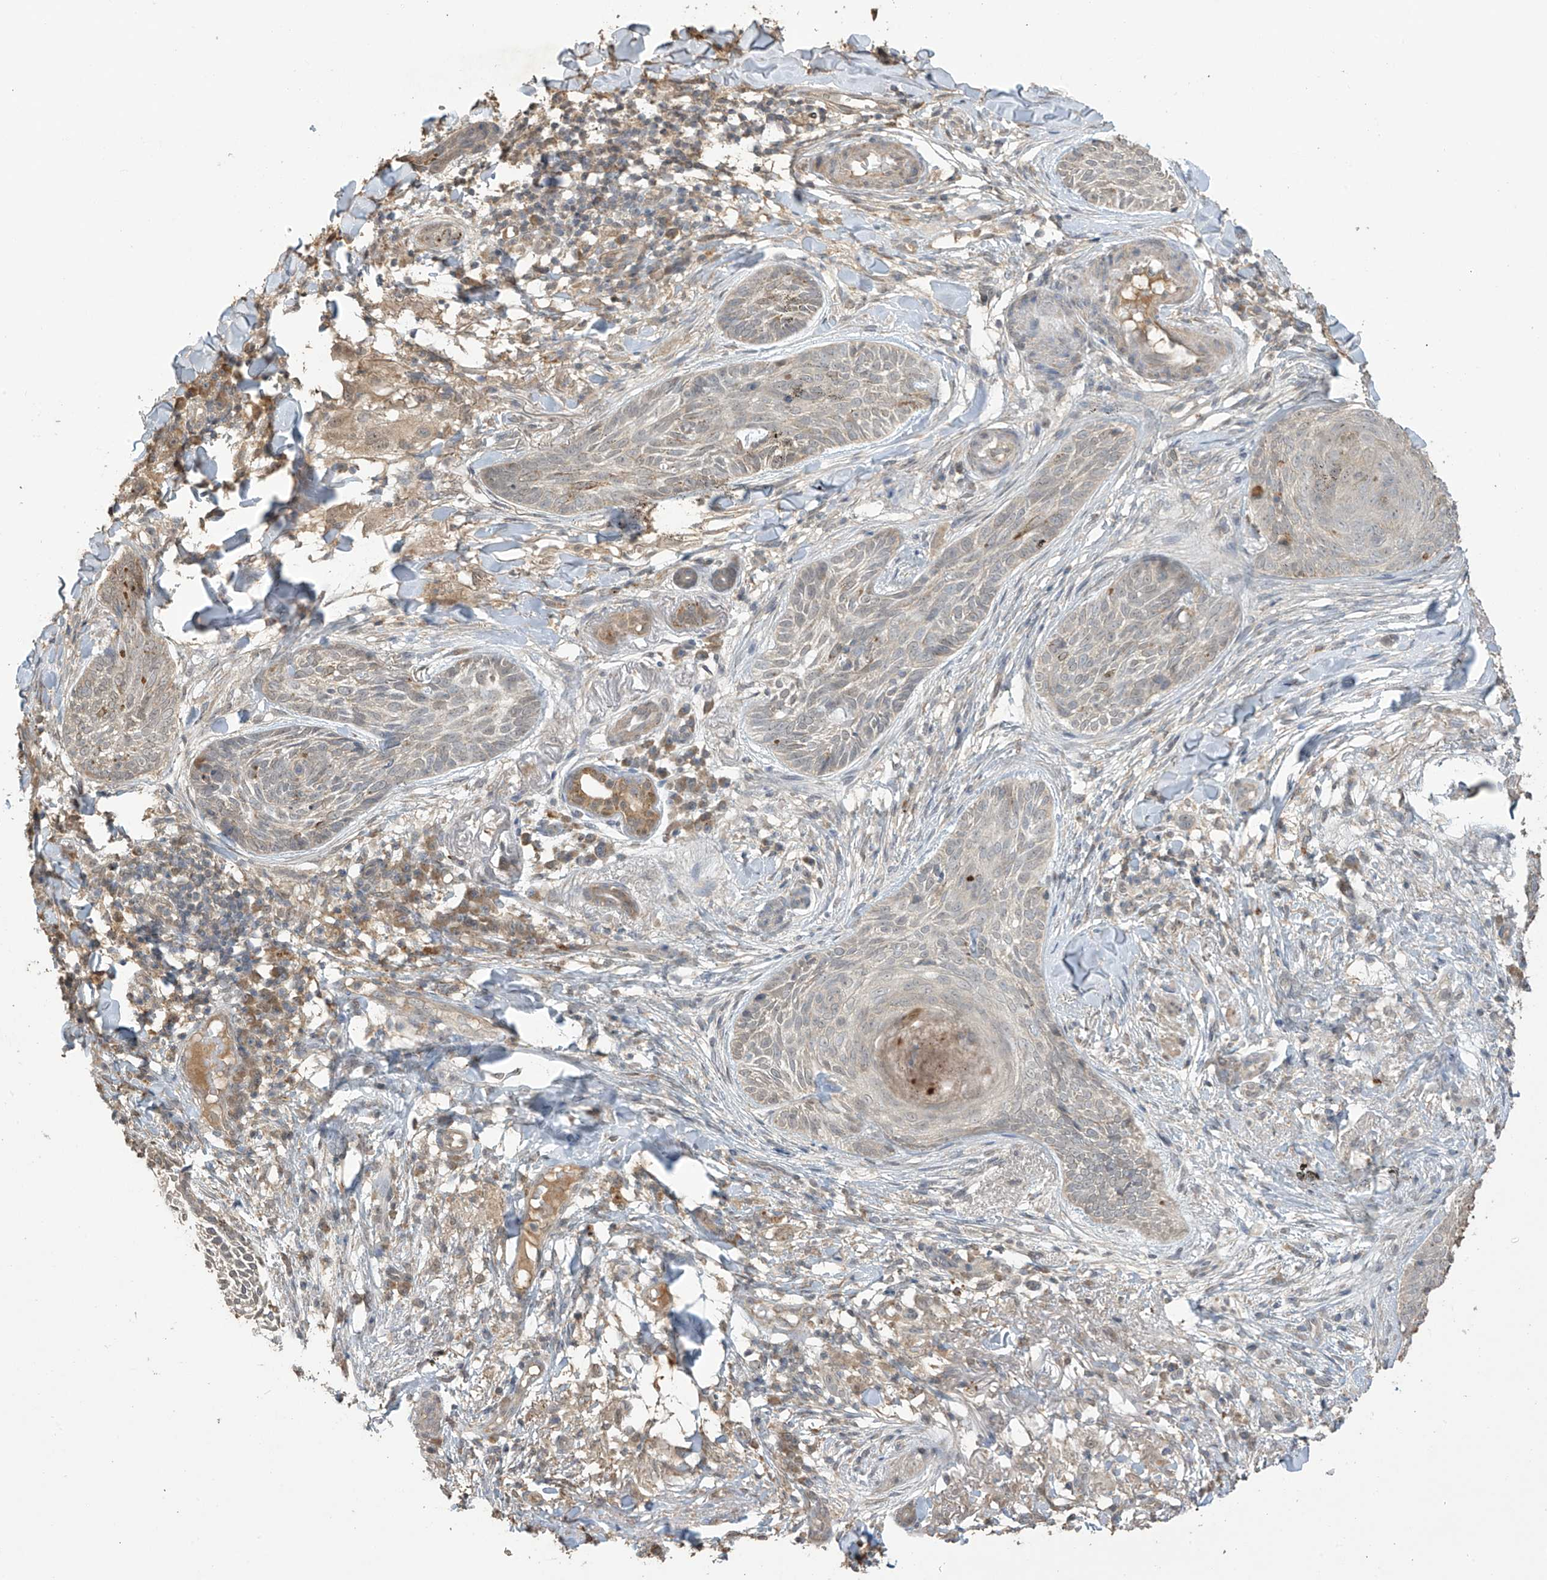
{"staining": {"intensity": "moderate", "quantity": "<25%", "location": "cytoplasmic/membranous"}, "tissue": "skin cancer", "cell_type": "Tumor cells", "image_type": "cancer", "snomed": [{"axis": "morphology", "description": "Basal cell carcinoma"}, {"axis": "topography", "description": "Skin"}], "caption": "Immunohistochemical staining of human basal cell carcinoma (skin) shows low levels of moderate cytoplasmic/membranous protein expression in approximately <25% of tumor cells.", "gene": "SLFN14", "patient": {"sex": "male", "age": 85}}